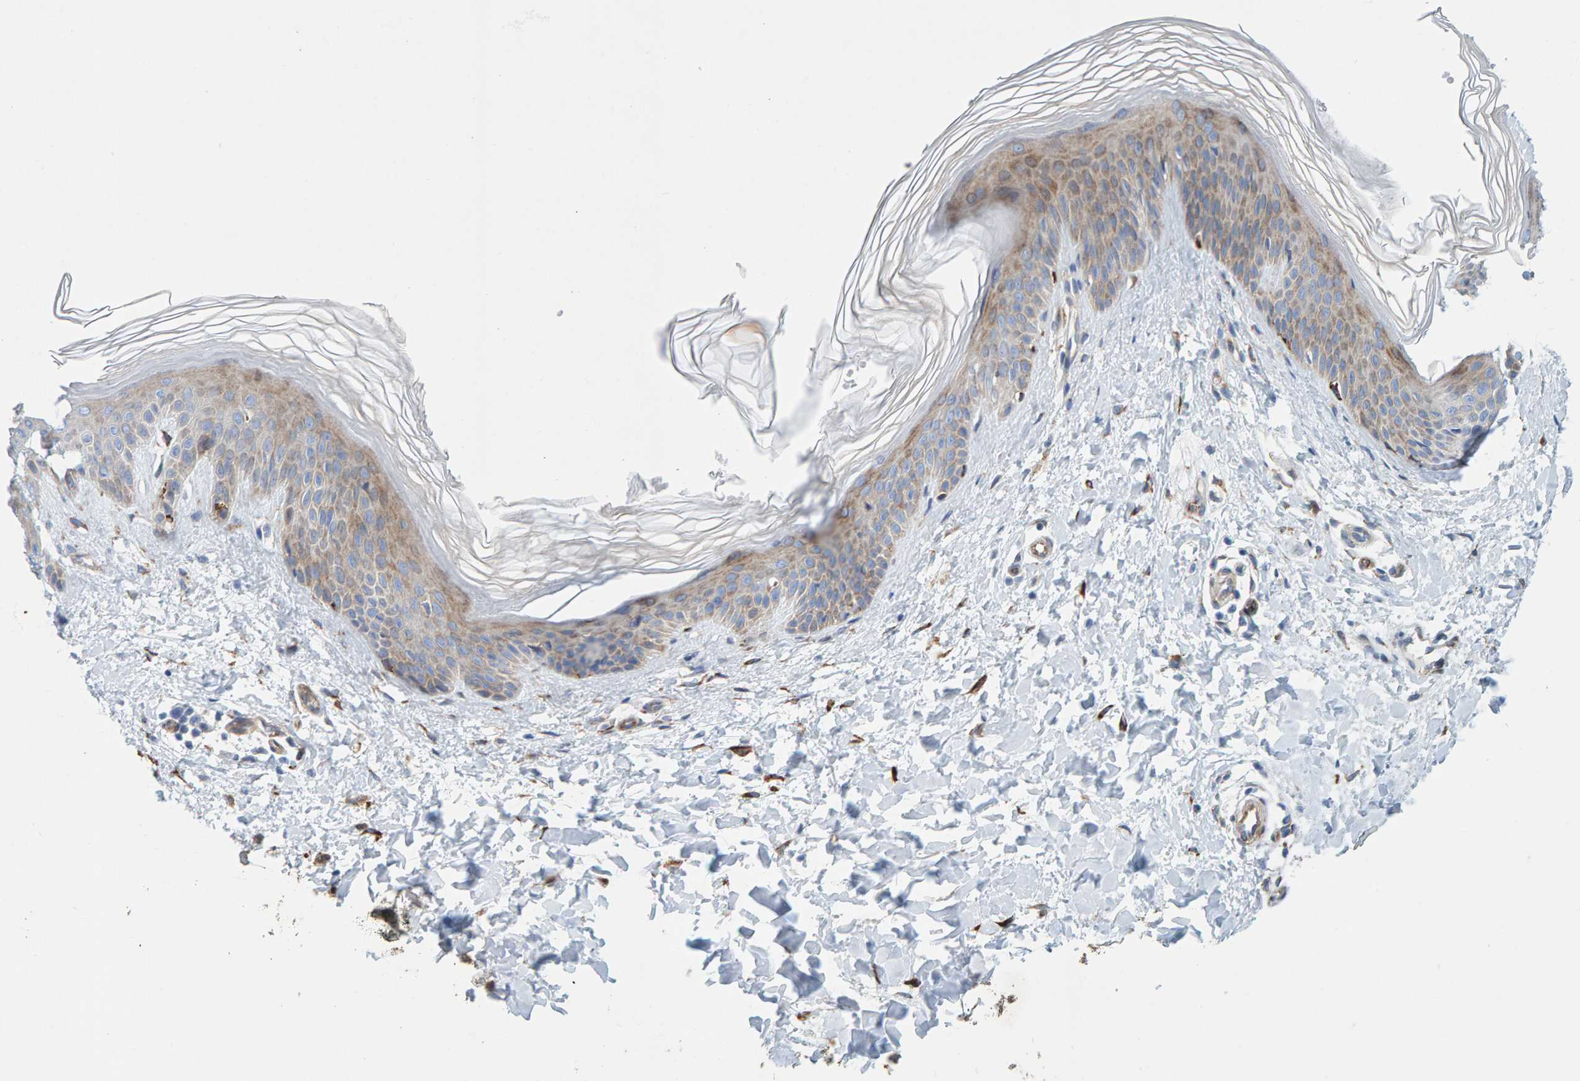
{"staining": {"intensity": "moderate", "quantity": "<25%", "location": "cytoplasmic/membranous"}, "tissue": "skin", "cell_type": "Fibroblasts", "image_type": "normal", "snomed": [{"axis": "morphology", "description": "Normal tissue, NOS"}, {"axis": "morphology", "description": "Malignant melanoma, Metastatic site"}, {"axis": "topography", "description": "Skin"}], "caption": "Fibroblasts demonstrate low levels of moderate cytoplasmic/membranous expression in about <25% of cells in benign skin. Using DAB (3,3'-diaminobenzidine) (brown) and hematoxylin (blue) stains, captured at high magnification using brightfield microscopy.", "gene": "MMP16", "patient": {"sex": "male", "age": 41}}